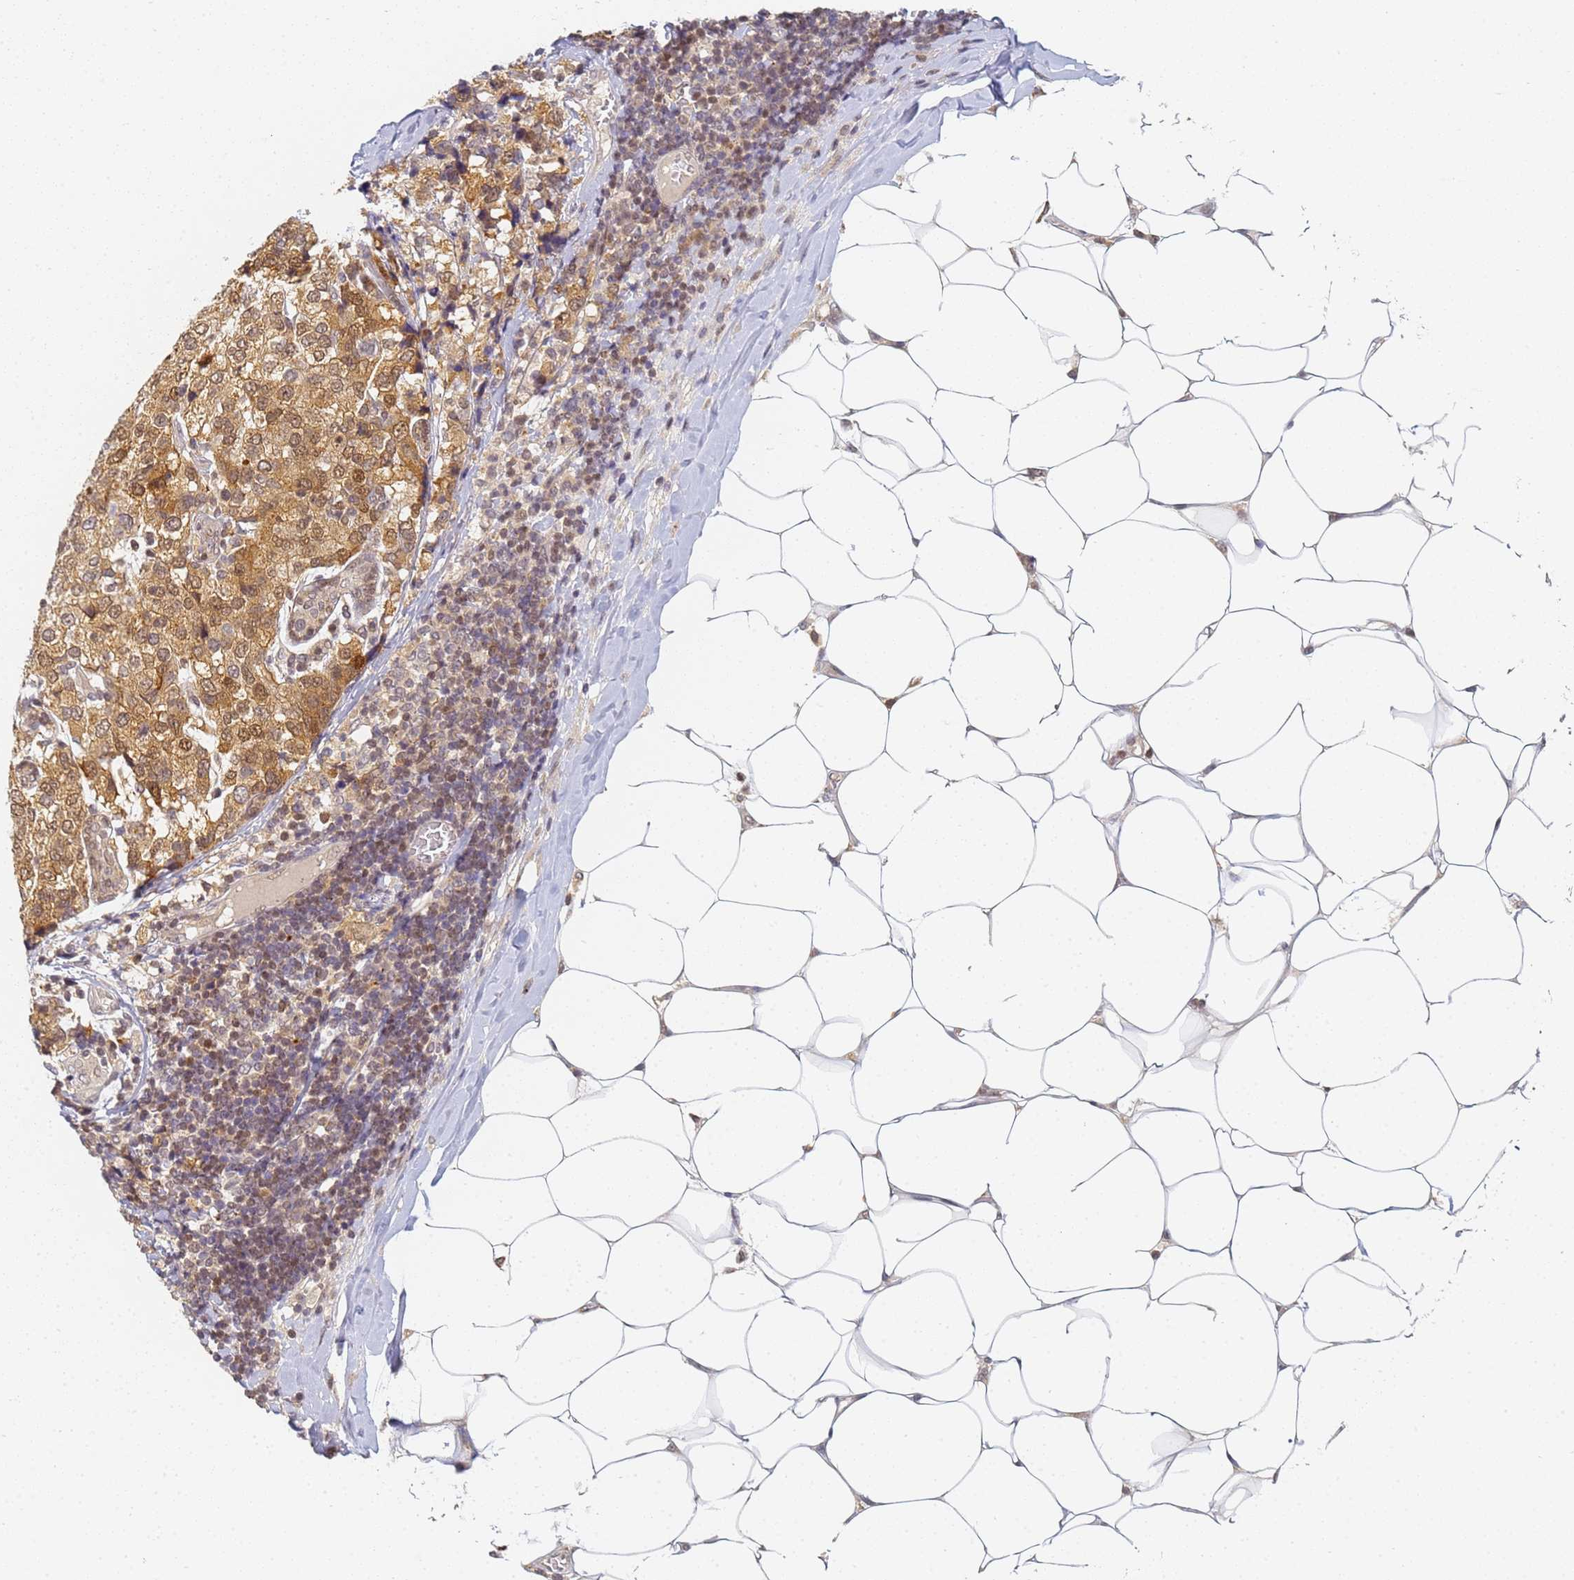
{"staining": {"intensity": "moderate", "quantity": ">75%", "location": "cytoplasmic/membranous,nuclear"}, "tissue": "breast cancer", "cell_type": "Tumor cells", "image_type": "cancer", "snomed": [{"axis": "morphology", "description": "Lobular carcinoma"}, {"axis": "topography", "description": "Breast"}], "caption": "This histopathology image reveals IHC staining of breast cancer, with medium moderate cytoplasmic/membranous and nuclear expression in about >75% of tumor cells.", "gene": "HMCES", "patient": {"sex": "female", "age": 59}}